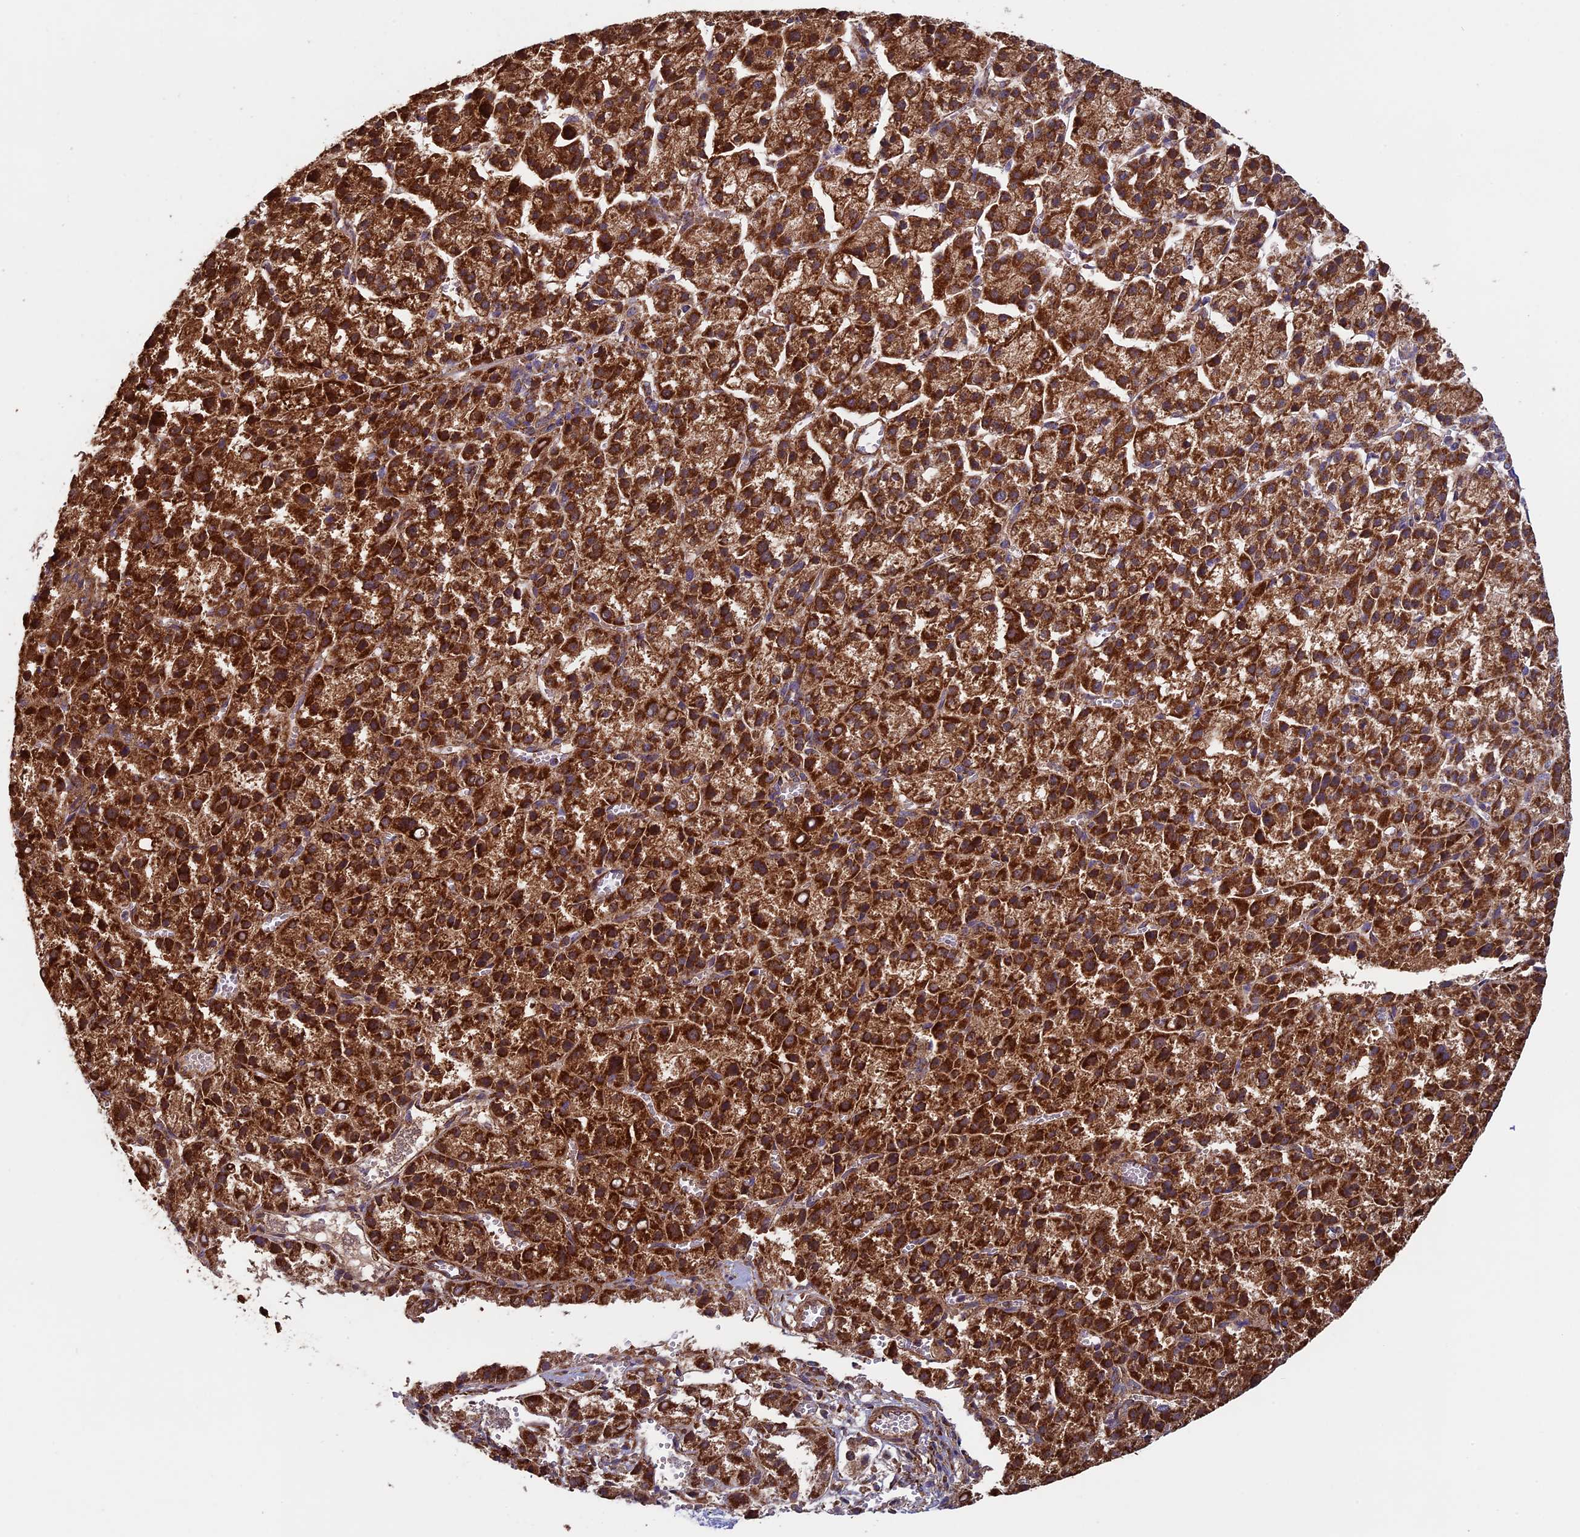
{"staining": {"intensity": "strong", "quantity": ">75%", "location": "cytoplasmic/membranous"}, "tissue": "liver cancer", "cell_type": "Tumor cells", "image_type": "cancer", "snomed": [{"axis": "morphology", "description": "Carcinoma, Hepatocellular, NOS"}, {"axis": "topography", "description": "Liver"}], "caption": "Hepatocellular carcinoma (liver) stained with a brown dye displays strong cytoplasmic/membranous positive expression in about >75% of tumor cells.", "gene": "CCDC8", "patient": {"sex": "female", "age": 58}}